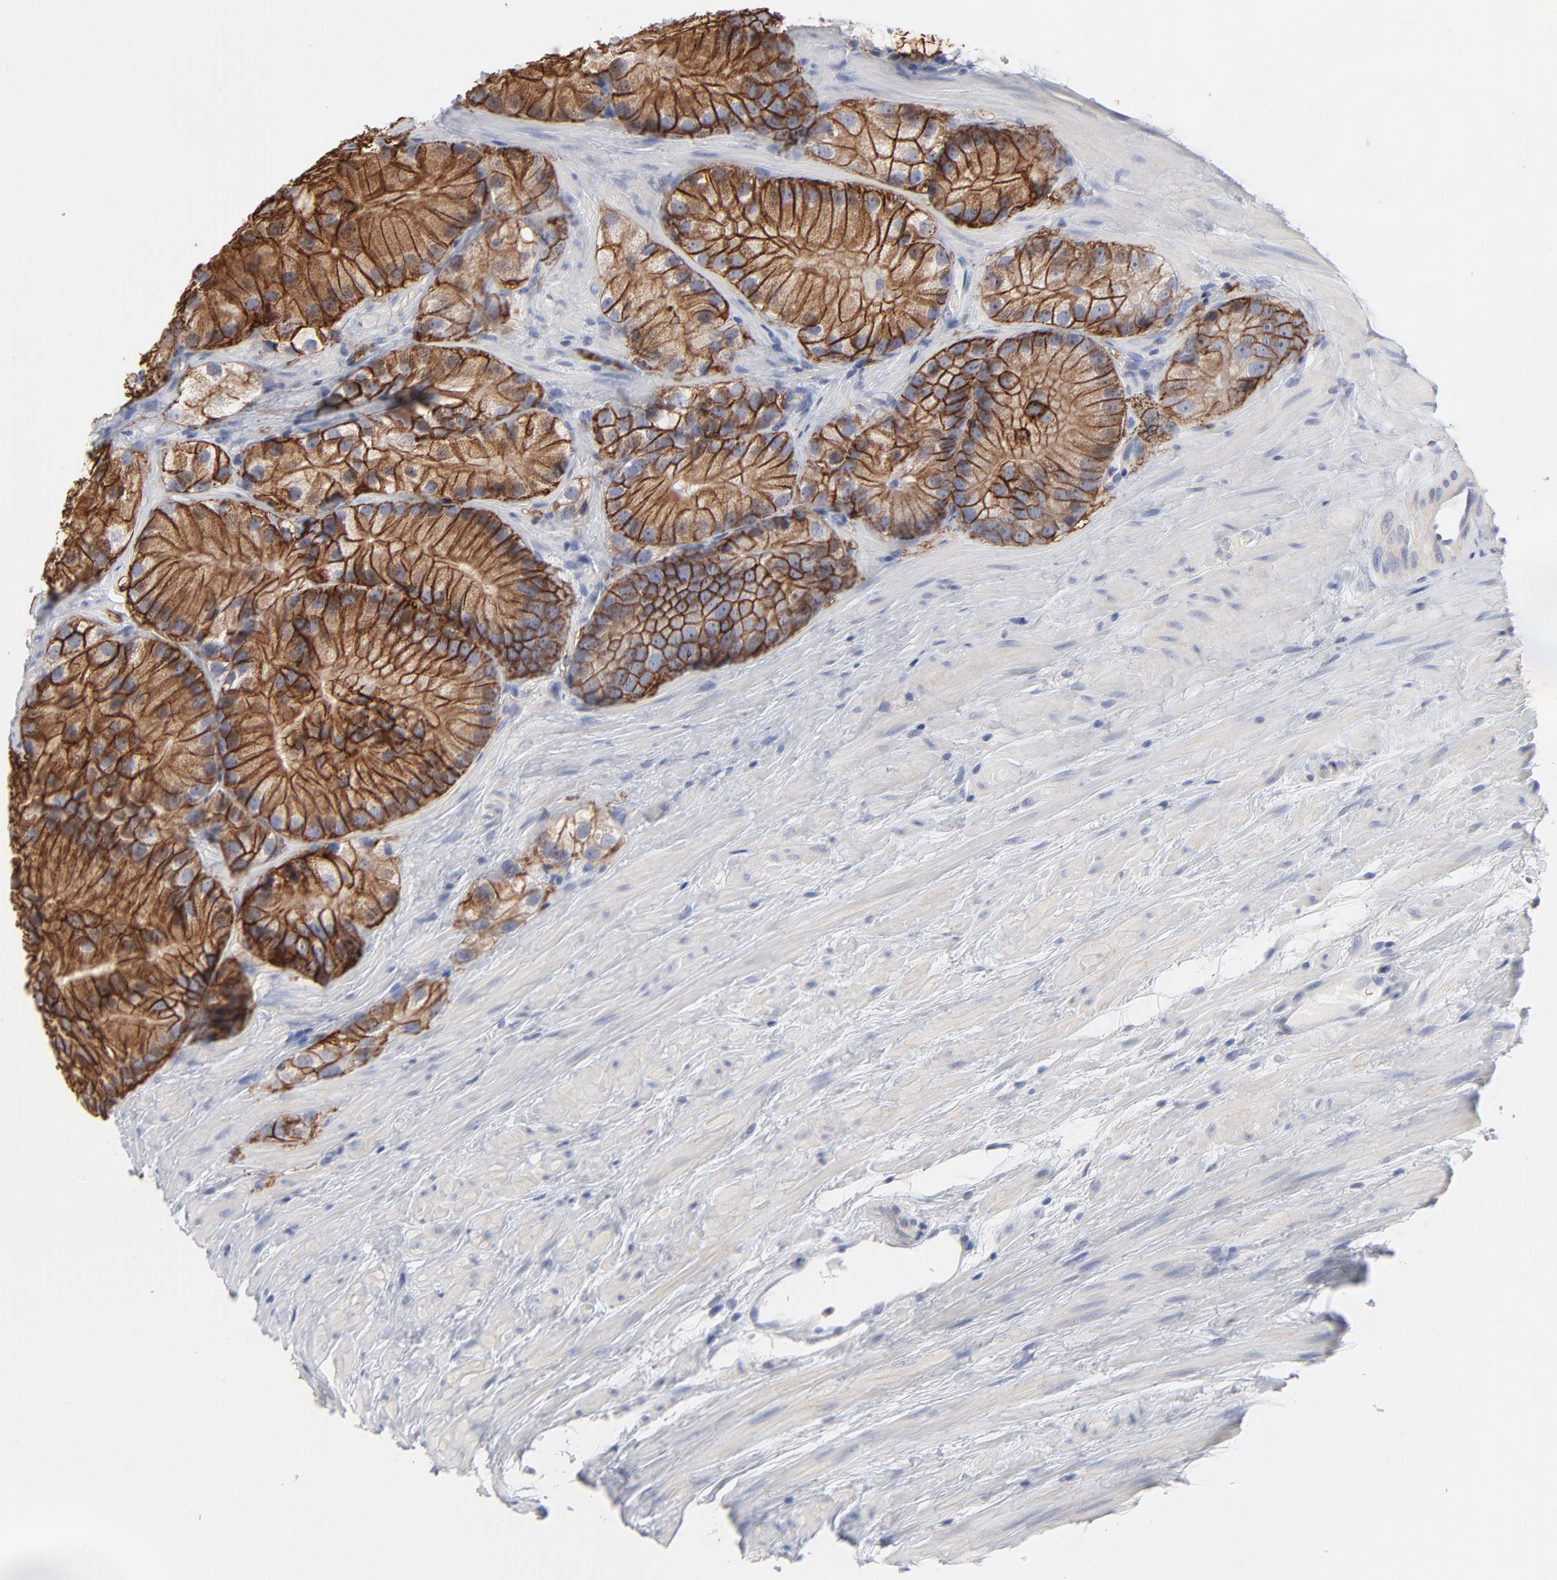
{"staining": {"intensity": "strong", "quantity": ">75%", "location": "cytoplasmic/membranous"}, "tissue": "prostate cancer", "cell_type": "Tumor cells", "image_type": "cancer", "snomed": [{"axis": "morphology", "description": "Adenocarcinoma, Low grade"}, {"axis": "topography", "description": "Prostate"}], "caption": "Prostate cancer stained with DAB immunohistochemistry shows high levels of strong cytoplasmic/membranous expression in about >75% of tumor cells.", "gene": "SLC16A1", "patient": {"sex": "male", "age": 69}}